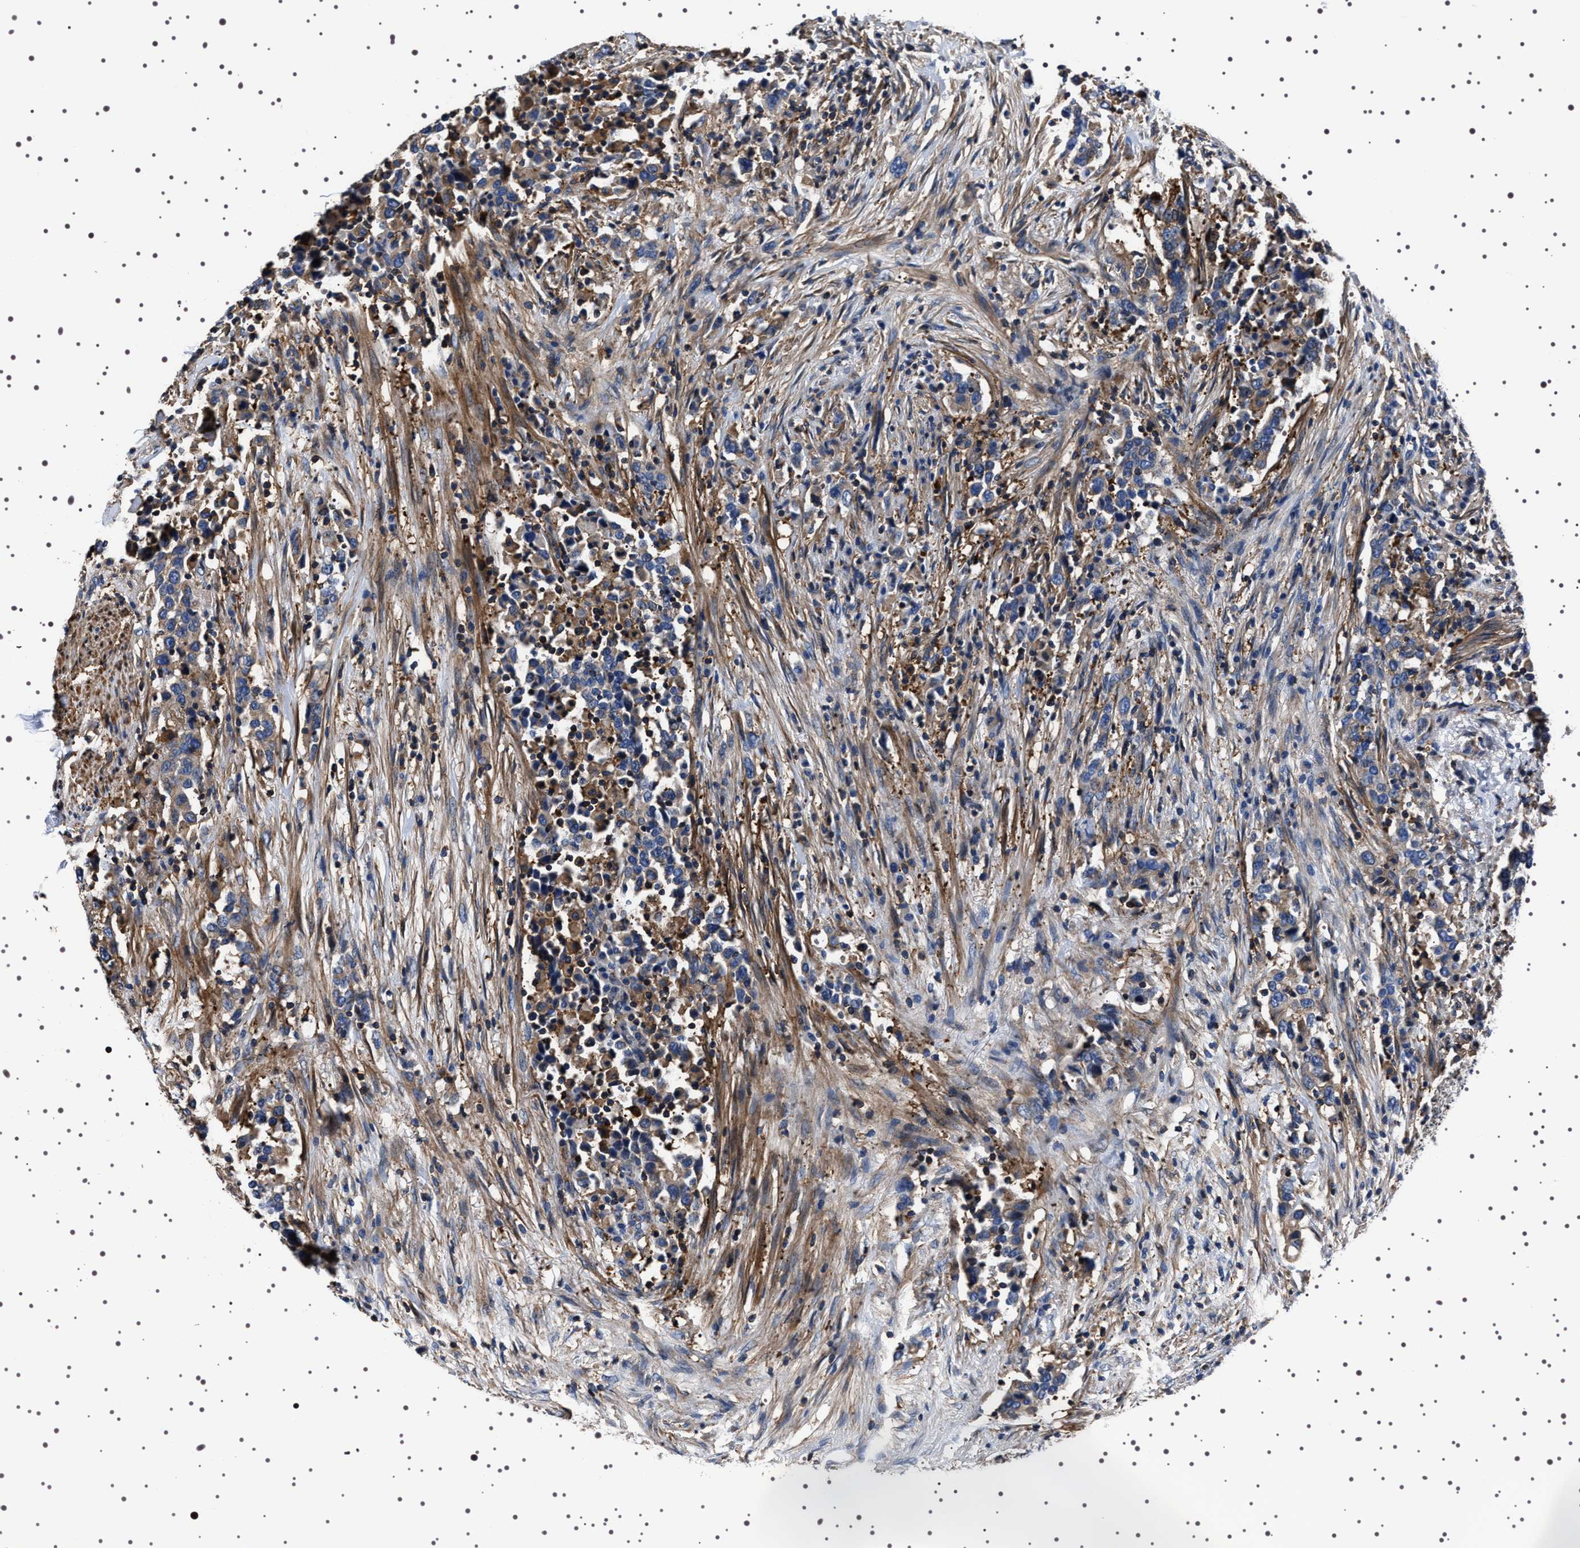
{"staining": {"intensity": "negative", "quantity": "none", "location": "none"}, "tissue": "urothelial cancer", "cell_type": "Tumor cells", "image_type": "cancer", "snomed": [{"axis": "morphology", "description": "Urothelial carcinoma, High grade"}, {"axis": "topography", "description": "Urinary bladder"}], "caption": "DAB immunohistochemical staining of human urothelial cancer reveals no significant expression in tumor cells.", "gene": "WDR1", "patient": {"sex": "male", "age": 61}}